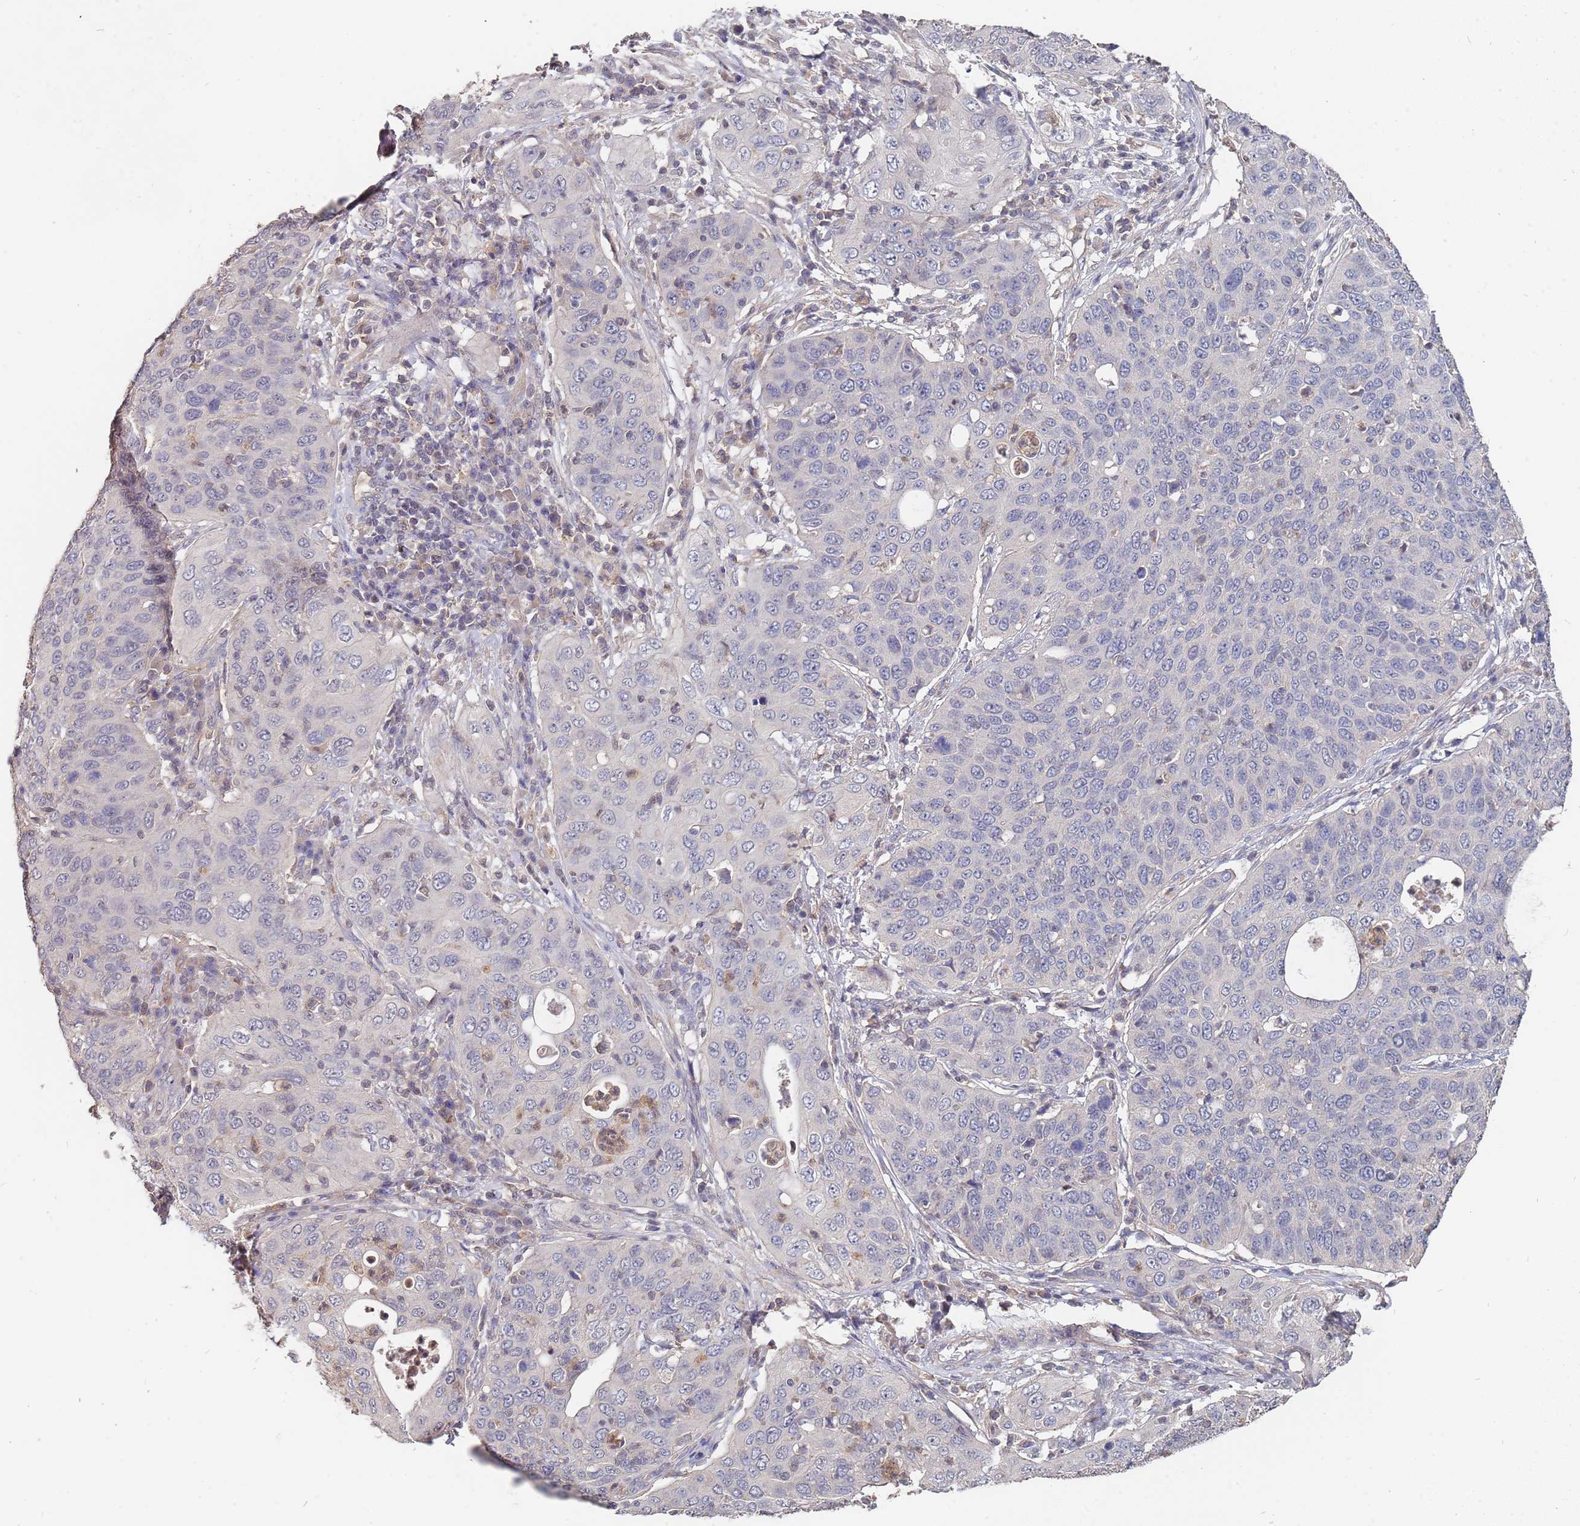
{"staining": {"intensity": "negative", "quantity": "none", "location": "none"}, "tissue": "cervical cancer", "cell_type": "Tumor cells", "image_type": "cancer", "snomed": [{"axis": "morphology", "description": "Squamous cell carcinoma, NOS"}, {"axis": "topography", "description": "Cervix"}], "caption": "Image shows no significant protein staining in tumor cells of squamous cell carcinoma (cervical).", "gene": "TCEANC2", "patient": {"sex": "female", "age": 36}}